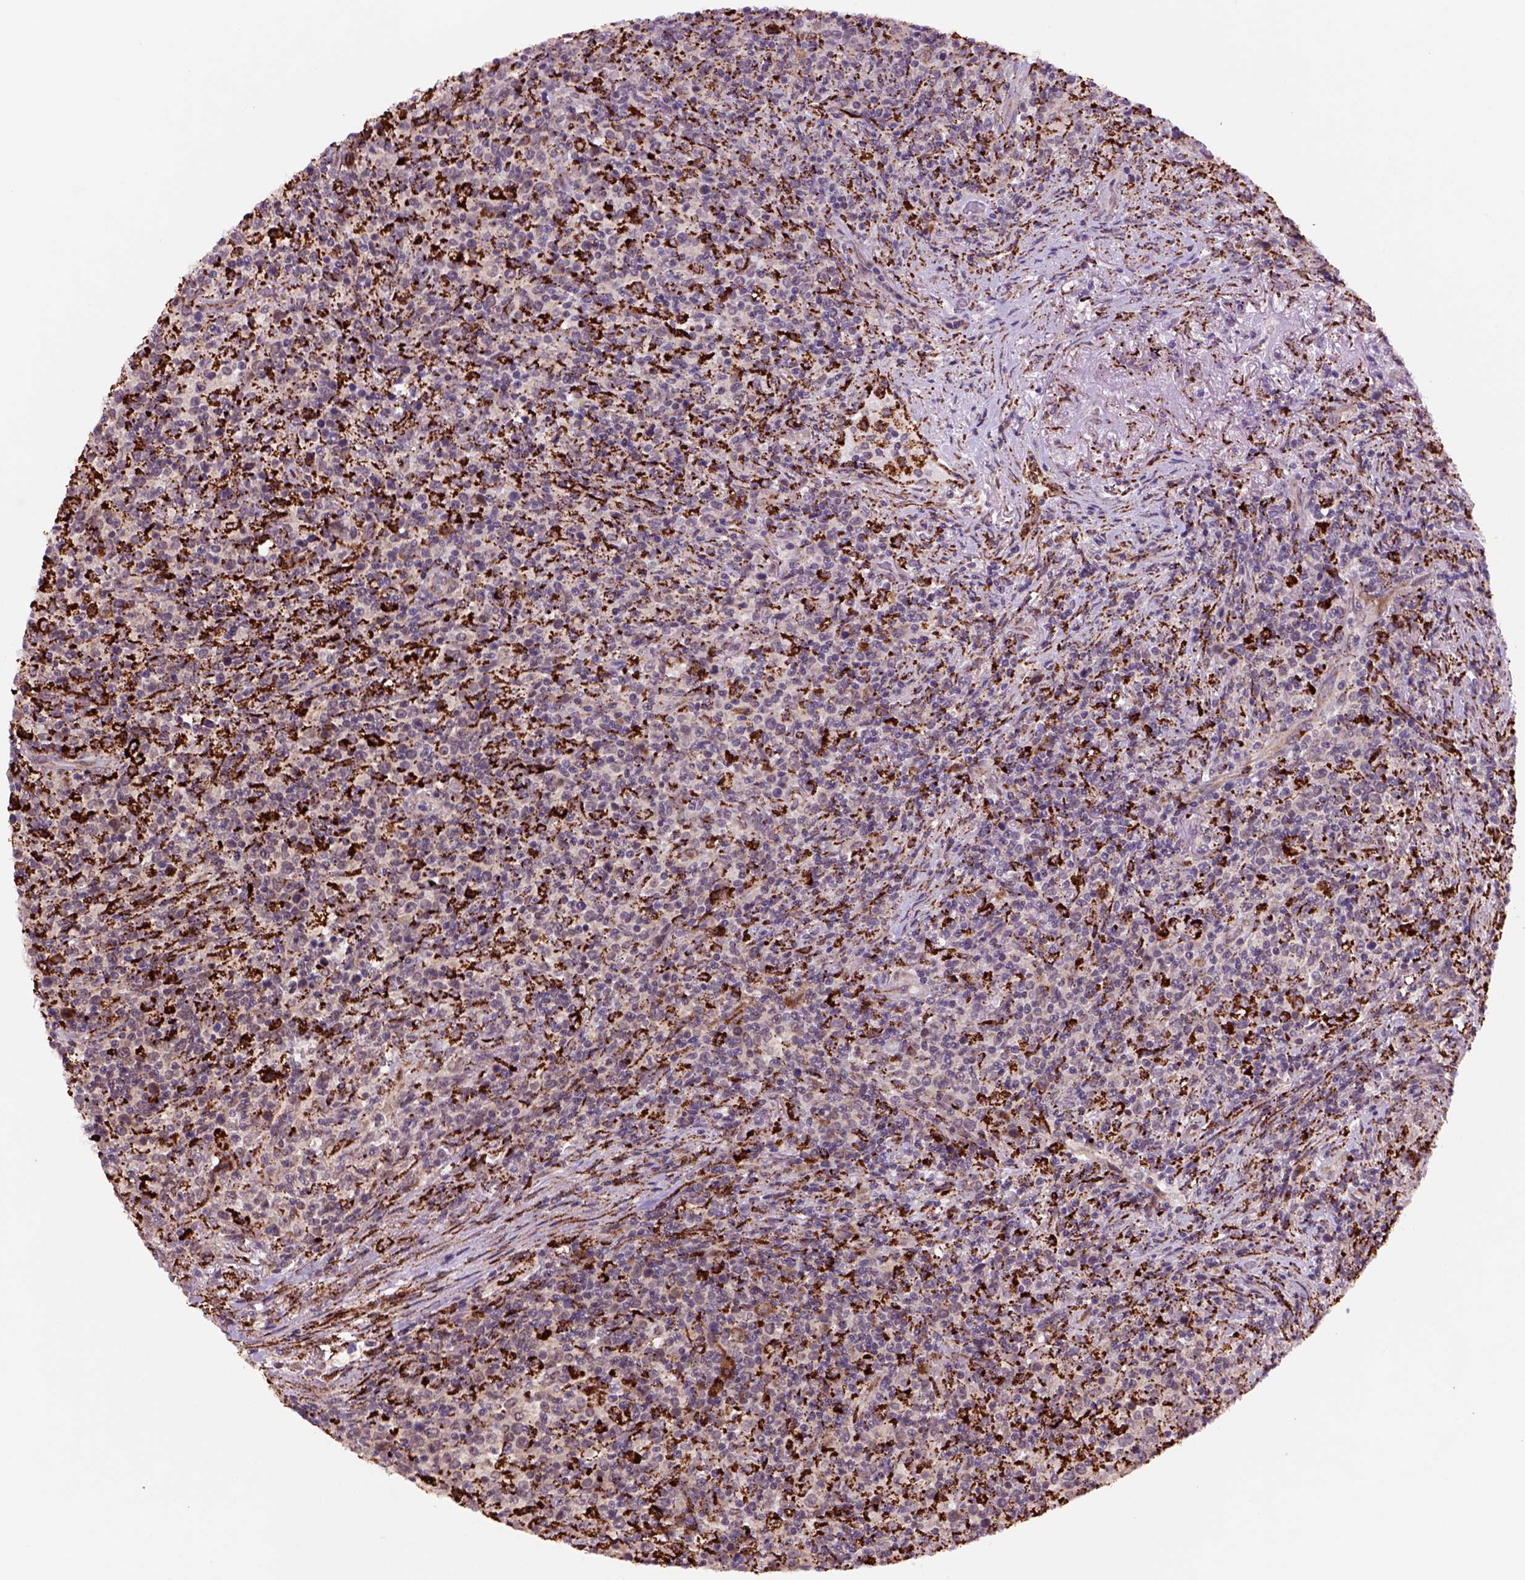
{"staining": {"intensity": "strong", "quantity": ">75%", "location": "cytoplasmic/membranous"}, "tissue": "lymphoma", "cell_type": "Tumor cells", "image_type": "cancer", "snomed": [{"axis": "morphology", "description": "Malignant lymphoma, non-Hodgkin's type, High grade"}, {"axis": "topography", "description": "Lung"}], "caption": "This image exhibits lymphoma stained with immunohistochemistry to label a protein in brown. The cytoplasmic/membranous of tumor cells show strong positivity for the protein. Nuclei are counter-stained blue.", "gene": "FZD7", "patient": {"sex": "male", "age": 79}}